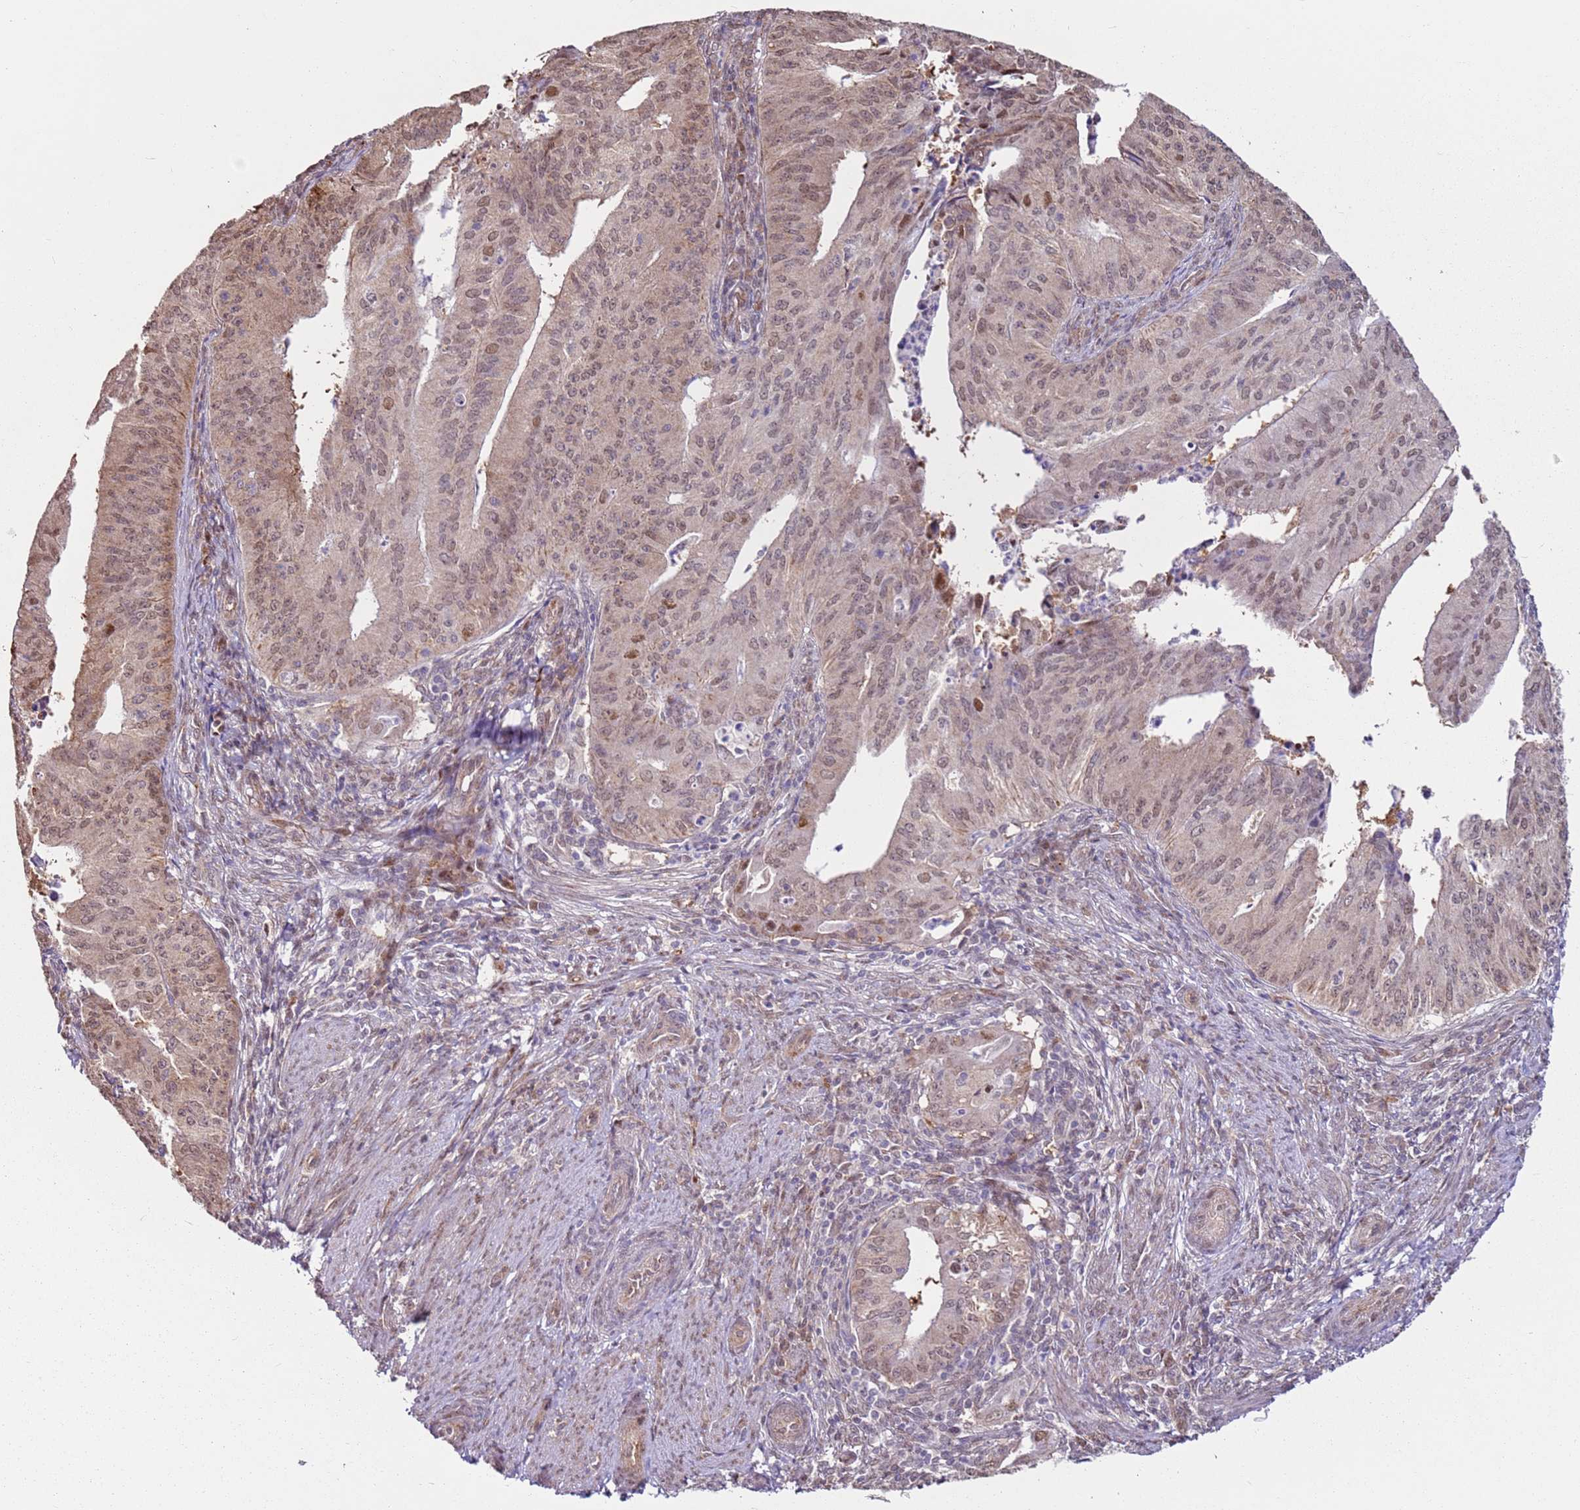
{"staining": {"intensity": "moderate", "quantity": "25%-75%", "location": "nuclear"}, "tissue": "endometrial cancer", "cell_type": "Tumor cells", "image_type": "cancer", "snomed": [{"axis": "morphology", "description": "Adenocarcinoma, NOS"}, {"axis": "topography", "description": "Endometrium"}], "caption": "Immunohistochemical staining of endometrial cancer (adenocarcinoma) displays medium levels of moderate nuclear staining in about 25%-75% of tumor cells.", "gene": "PSMD4", "patient": {"sex": "female", "age": 50}}